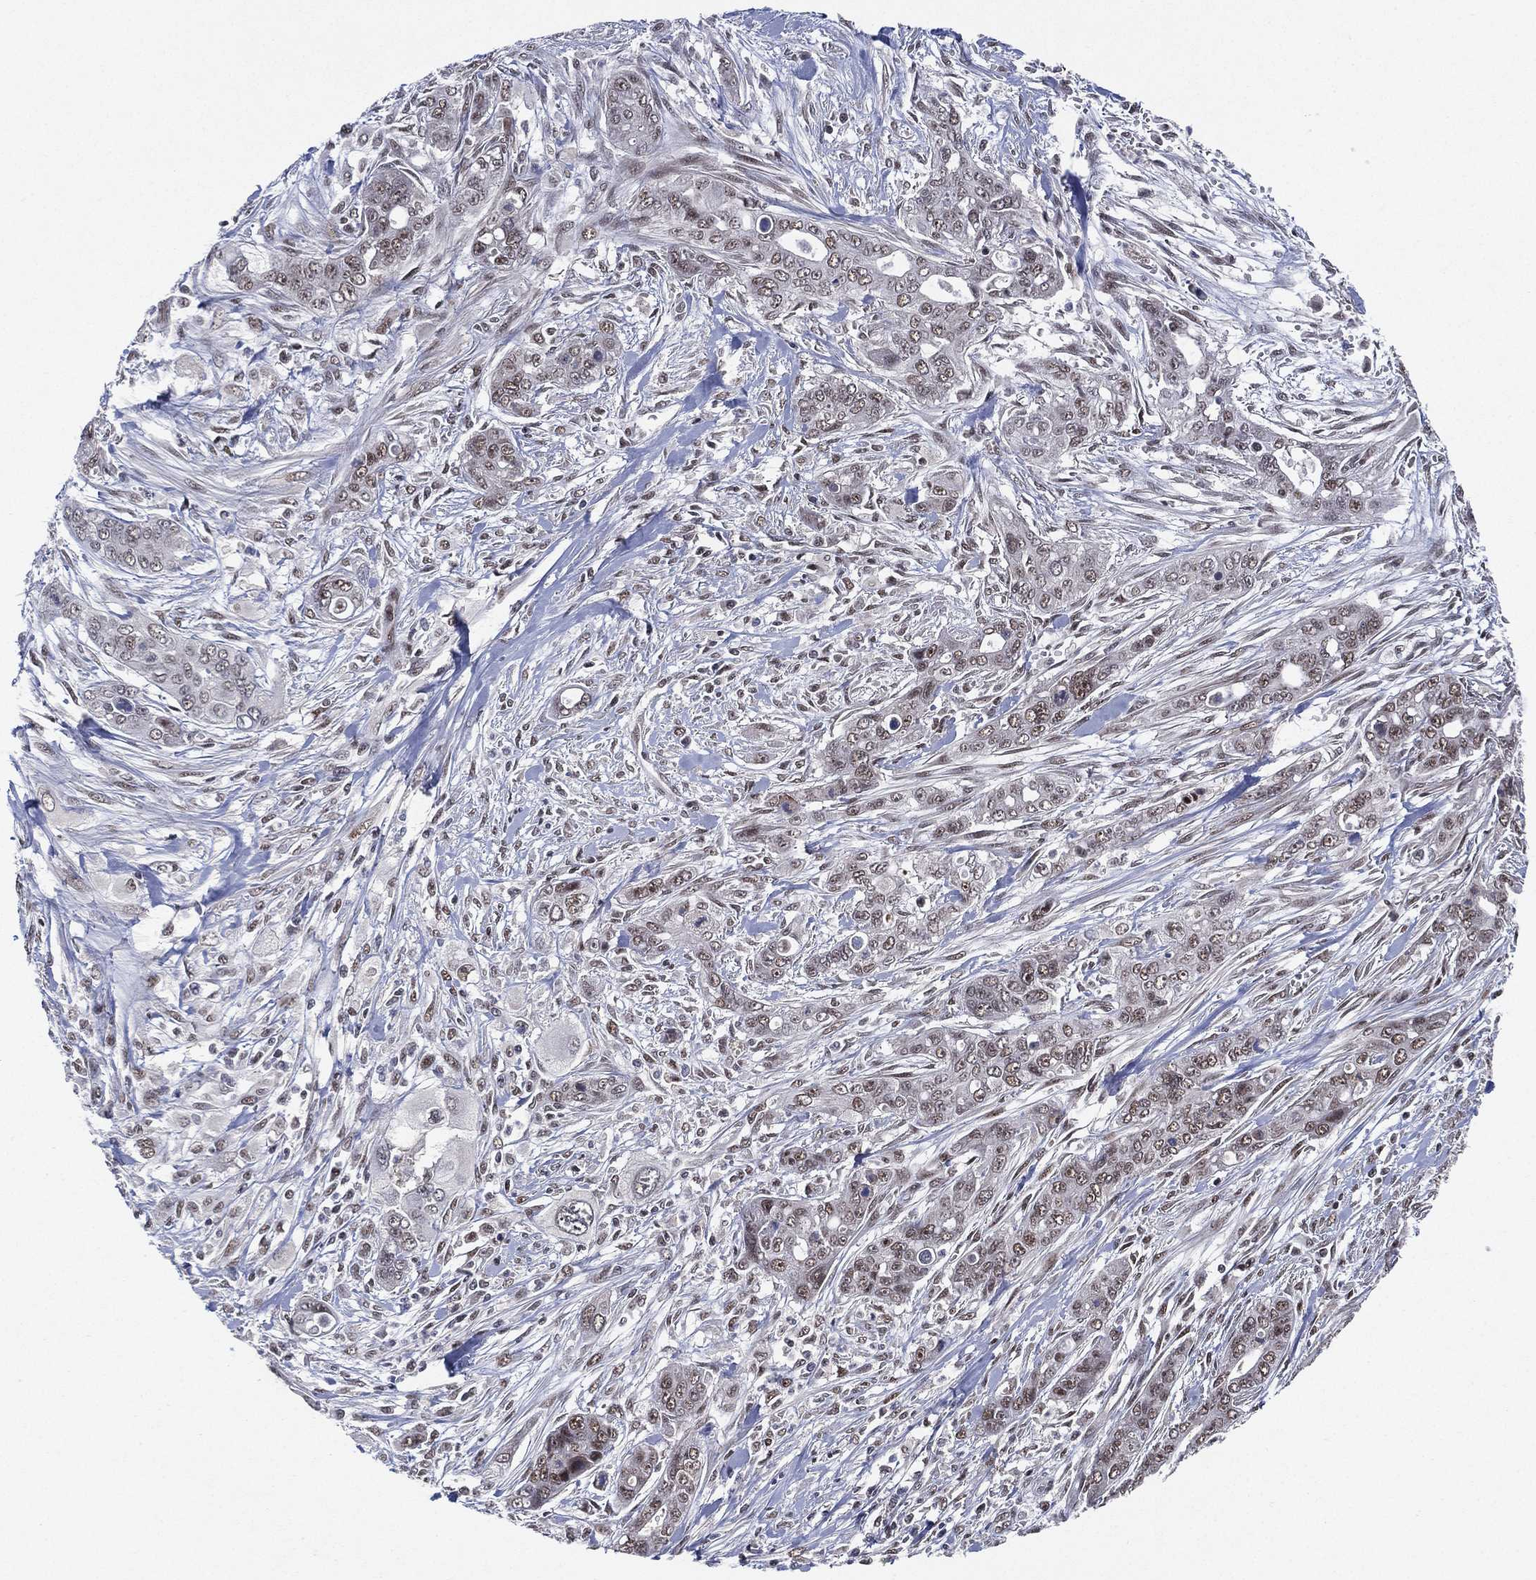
{"staining": {"intensity": "negative", "quantity": "none", "location": "none"}, "tissue": "pancreatic cancer", "cell_type": "Tumor cells", "image_type": "cancer", "snomed": [{"axis": "morphology", "description": "Adenocarcinoma, NOS"}, {"axis": "topography", "description": "Pancreas"}], "caption": "The photomicrograph demonstrates no significant expression in tumor cells of pancreatic cancer.", "gene": "DGCR8", "patient": {"sex": "male", "age": 47}}